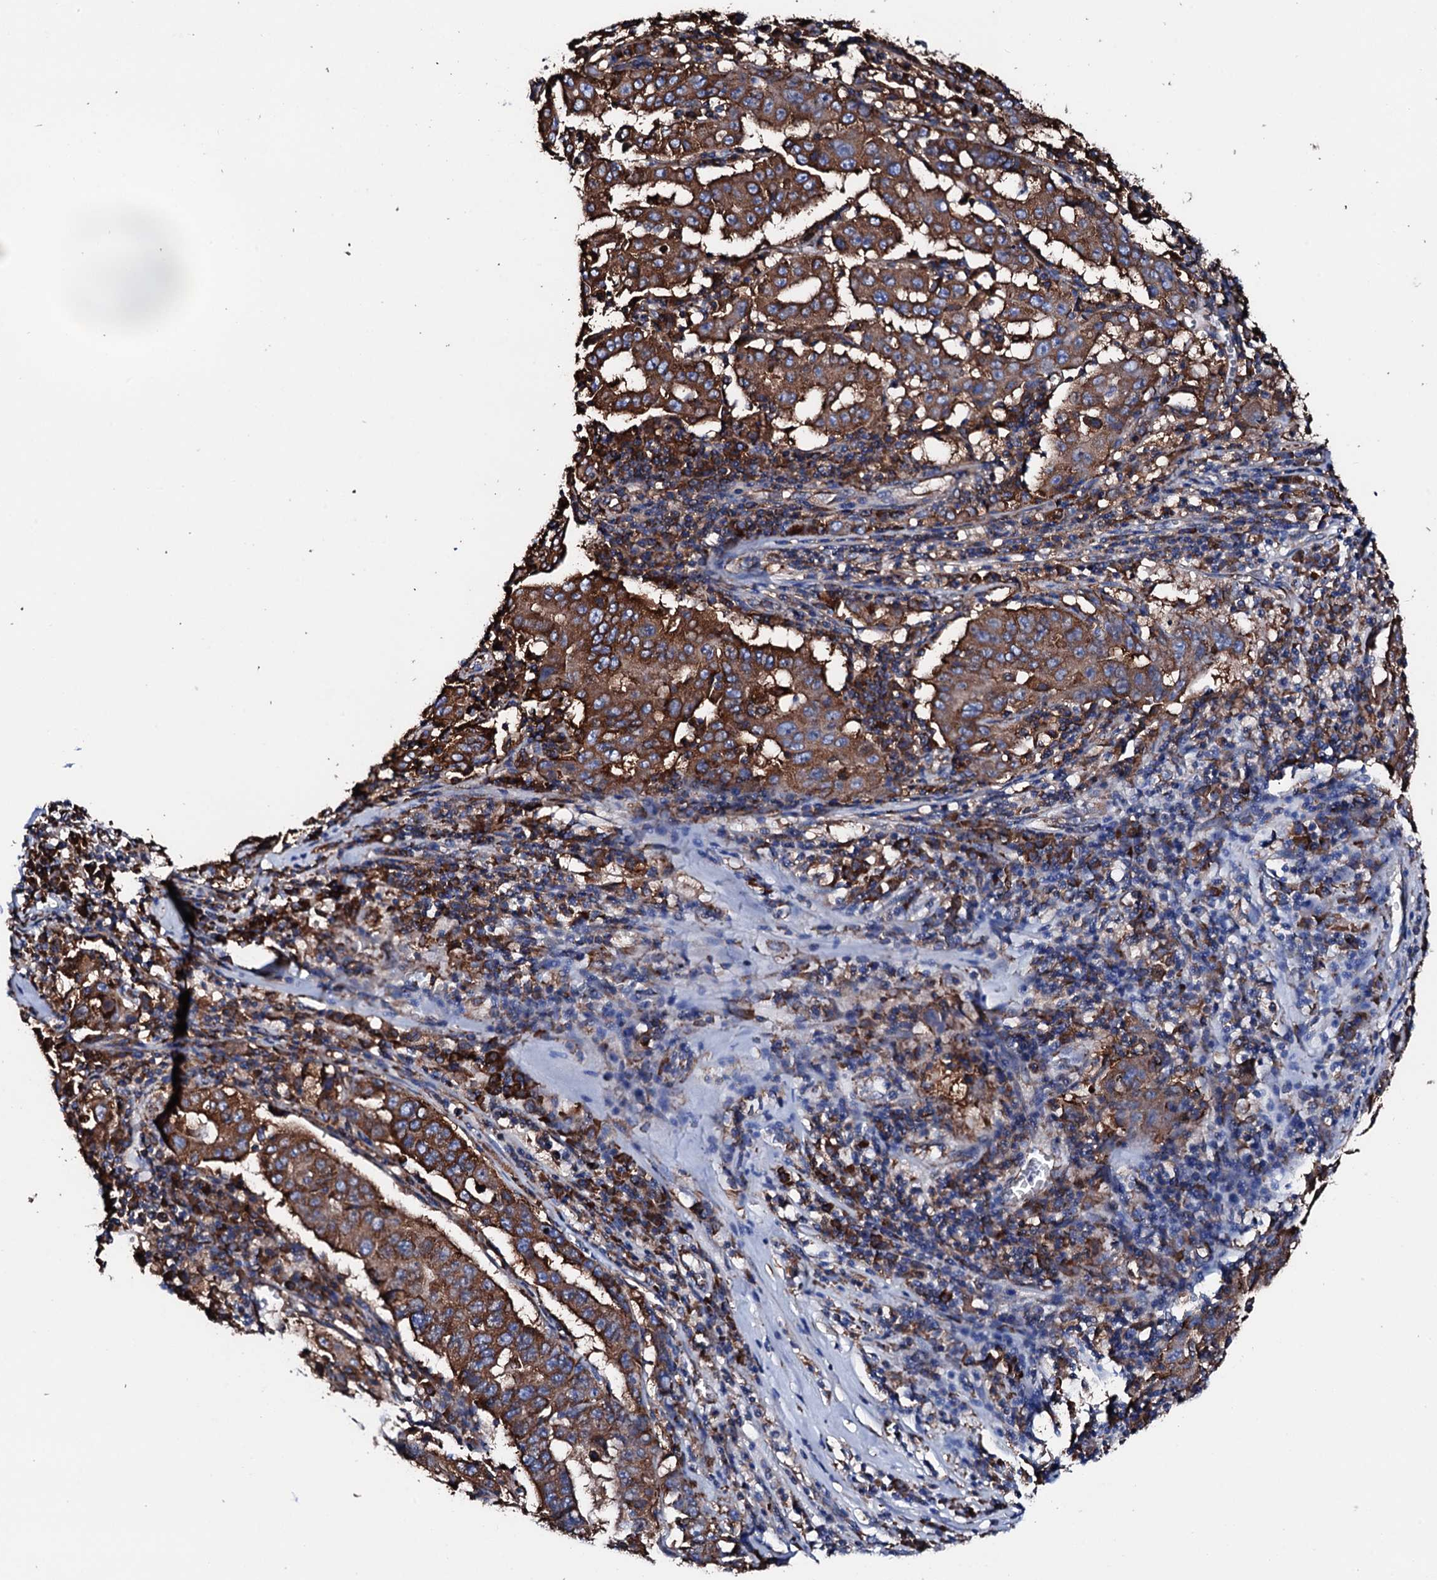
{"staining": {"intensity": "strong", "quantity": ">75%", "location": "cytoplasmic/membranous"}, "tissue": "pancreatic cancer", "cell_type": "Tumor cells", "image_type": "cancer", "snomed": [{"axis": "morphology", "description": "Adenocarcinoma, NOS"}, {"axis": "topography", "description": "Pancreas"}], "caption": "Immunohistochemistry (DAB) staining of adenocarcinoma (pancreatic) displays strong cytoplasmic/membranous protein expression in approximately >75% of tumor cells.", "gene": "AMDHD1", "patient": {"sex": "male", "age": 63}}